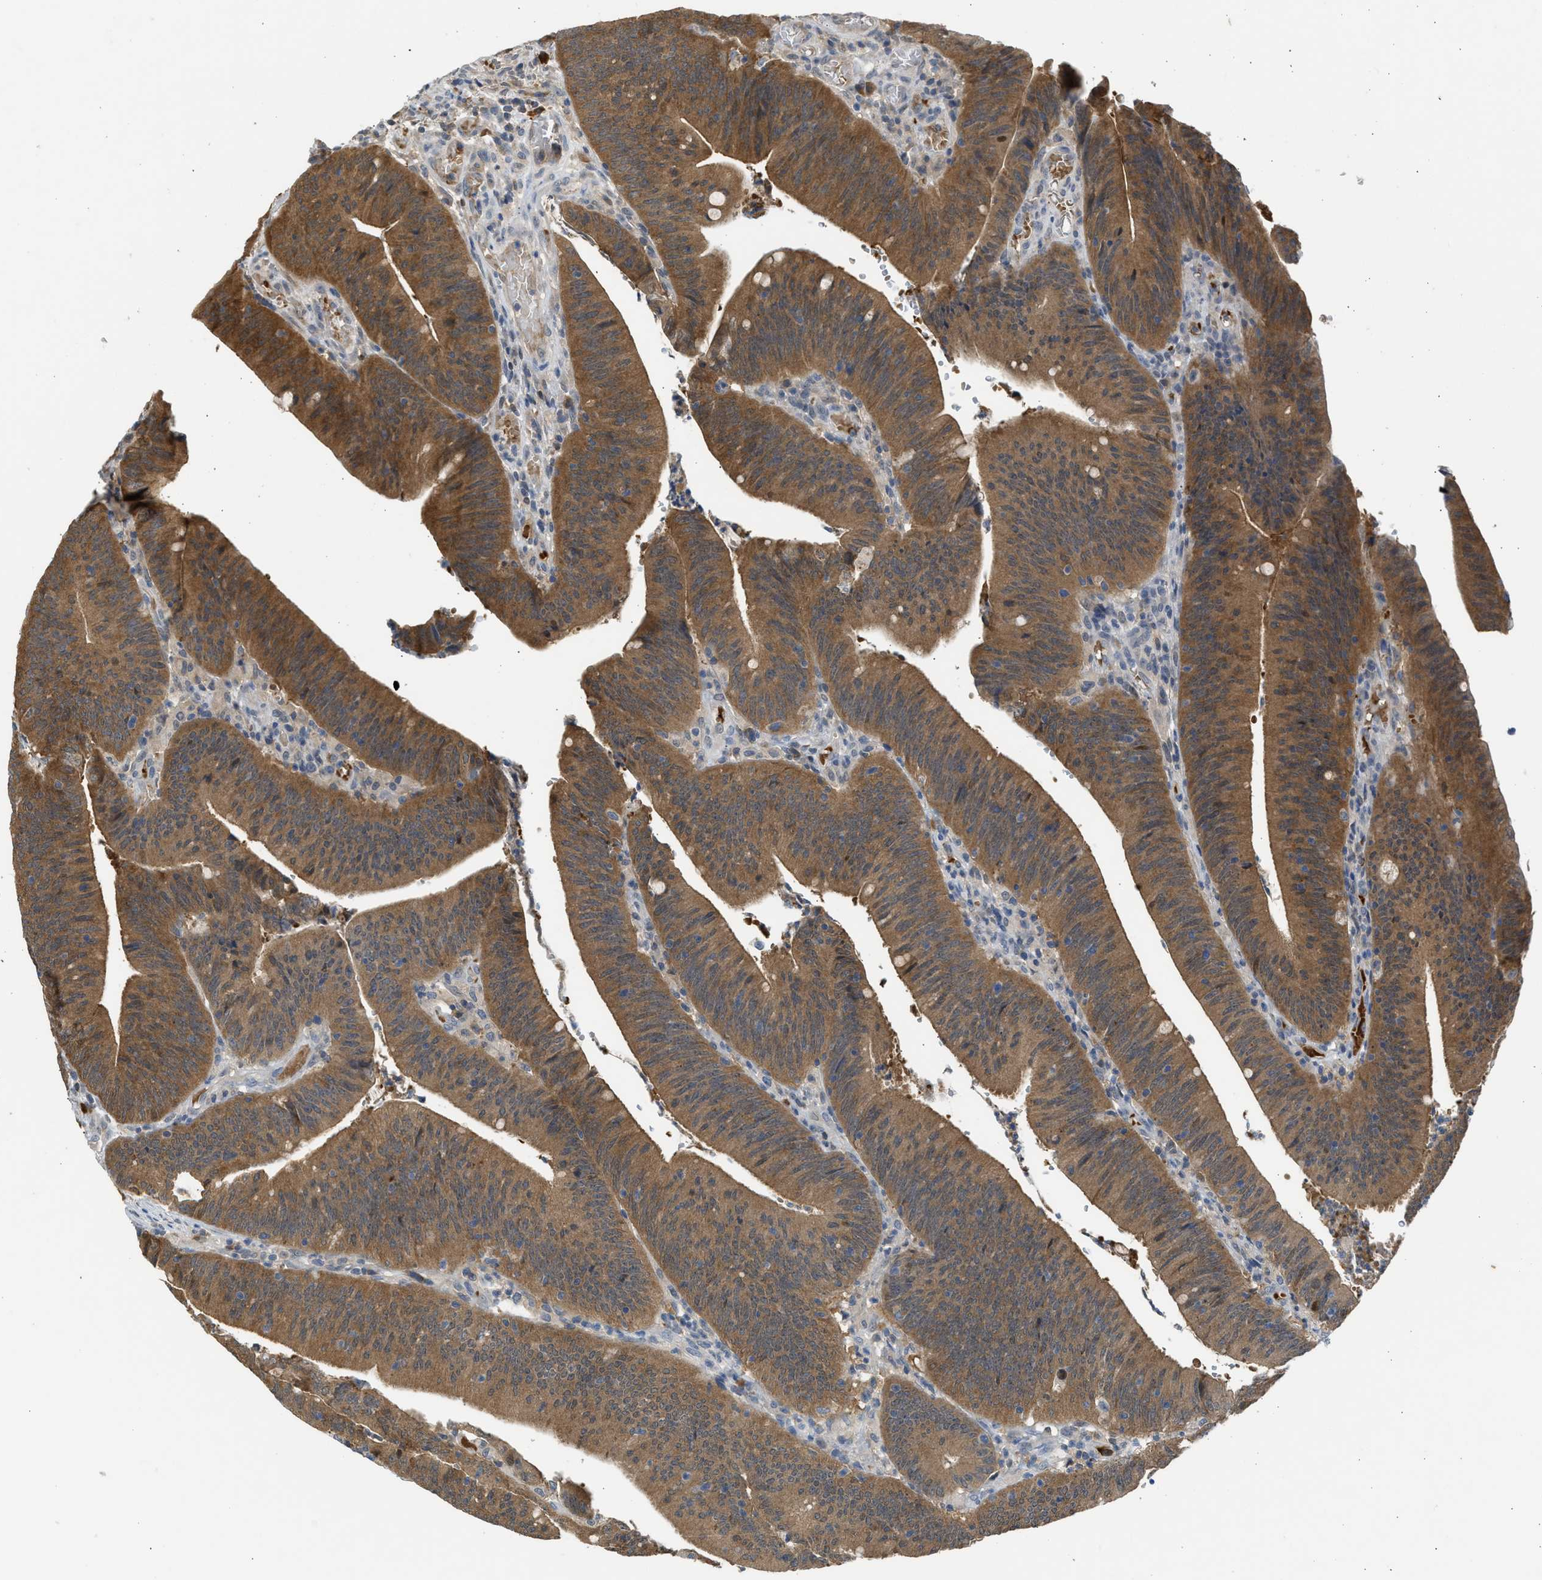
{"staining": {"intensity": "moderate", "quantity": ">75%", "location": "cytoplasmic/membranous"}, "tissue": "colorectal cancer", "cell_type": "Tumor cells", "image_type": "cancer", "snomed": [{"axis": "morphology", "description": "Normal tissue, NOS"}, {"axis": "morphology", "description": "Adenocarcinoma, NOS"}, {"axis": "topography", "description": "Rectum"}], "caption": "Immunohistochemical staining of colorectal cancer shows medium levels of moderate cytoplasmic/membranous positivity in approximately >75% of tumor cells.", "gene": "MAPK7", "patient": {"sex": "female", "age": 66}}